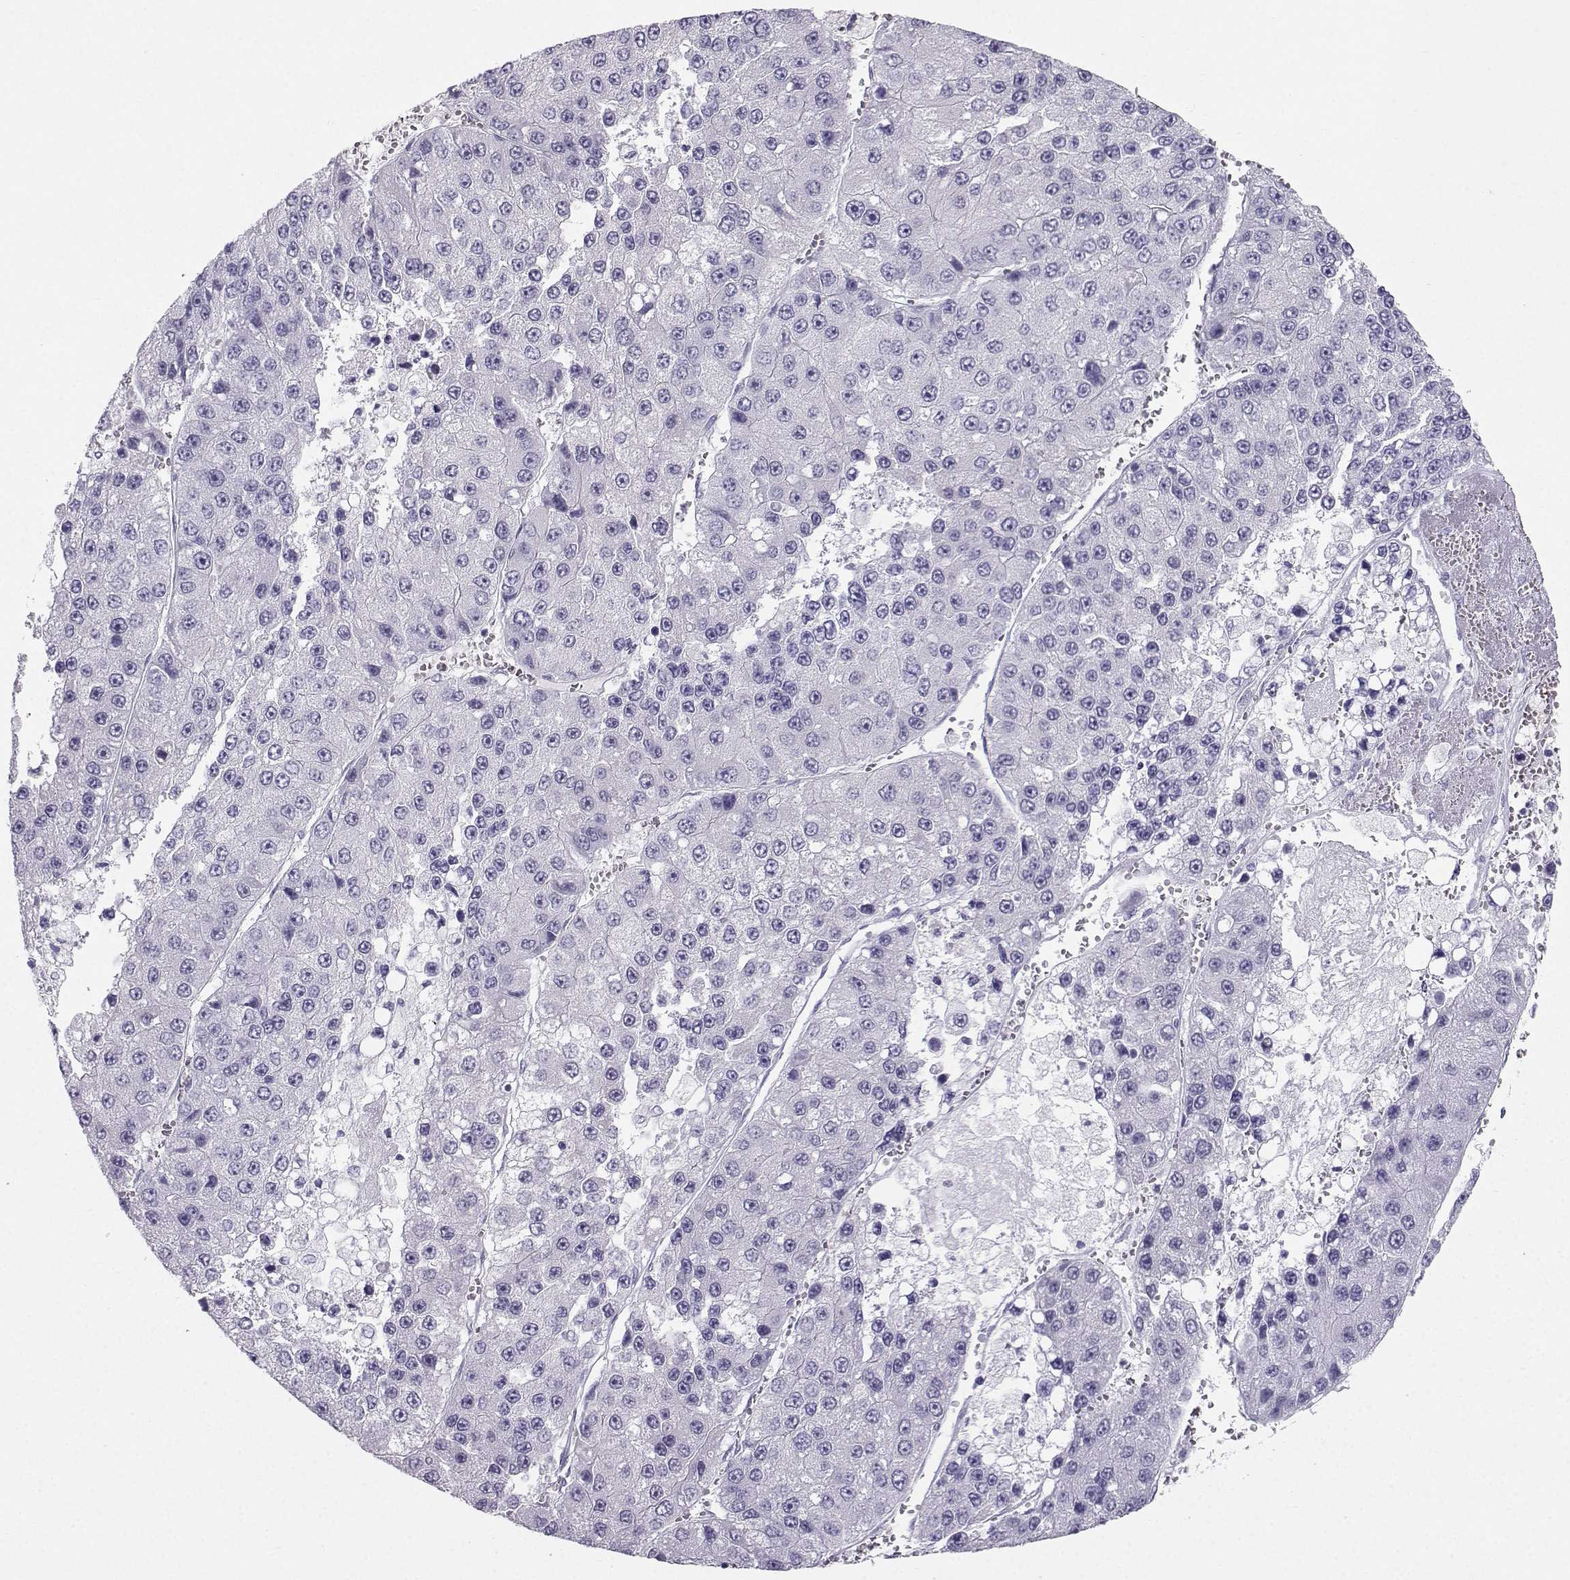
{"staining": {"intensity": "negative", "quantity": "none", "location": "none"}, "tissue": "liver cancer", "cell_type": "Tumor cells", "image_type": "cancer", "snomed": [{"axis": "morphology", "description": "Carcinoma, Hepatocellular, NOS"}, {"axis": "topography", "description": "Liver"}], "caption": "DAB immunohistochemical staining of human hepatocellular carcinoma (liver) demonstrates no significant positivity in tumor cells.", "gene": "IQCD", "patient": {"sex": "female", "age": 73}}